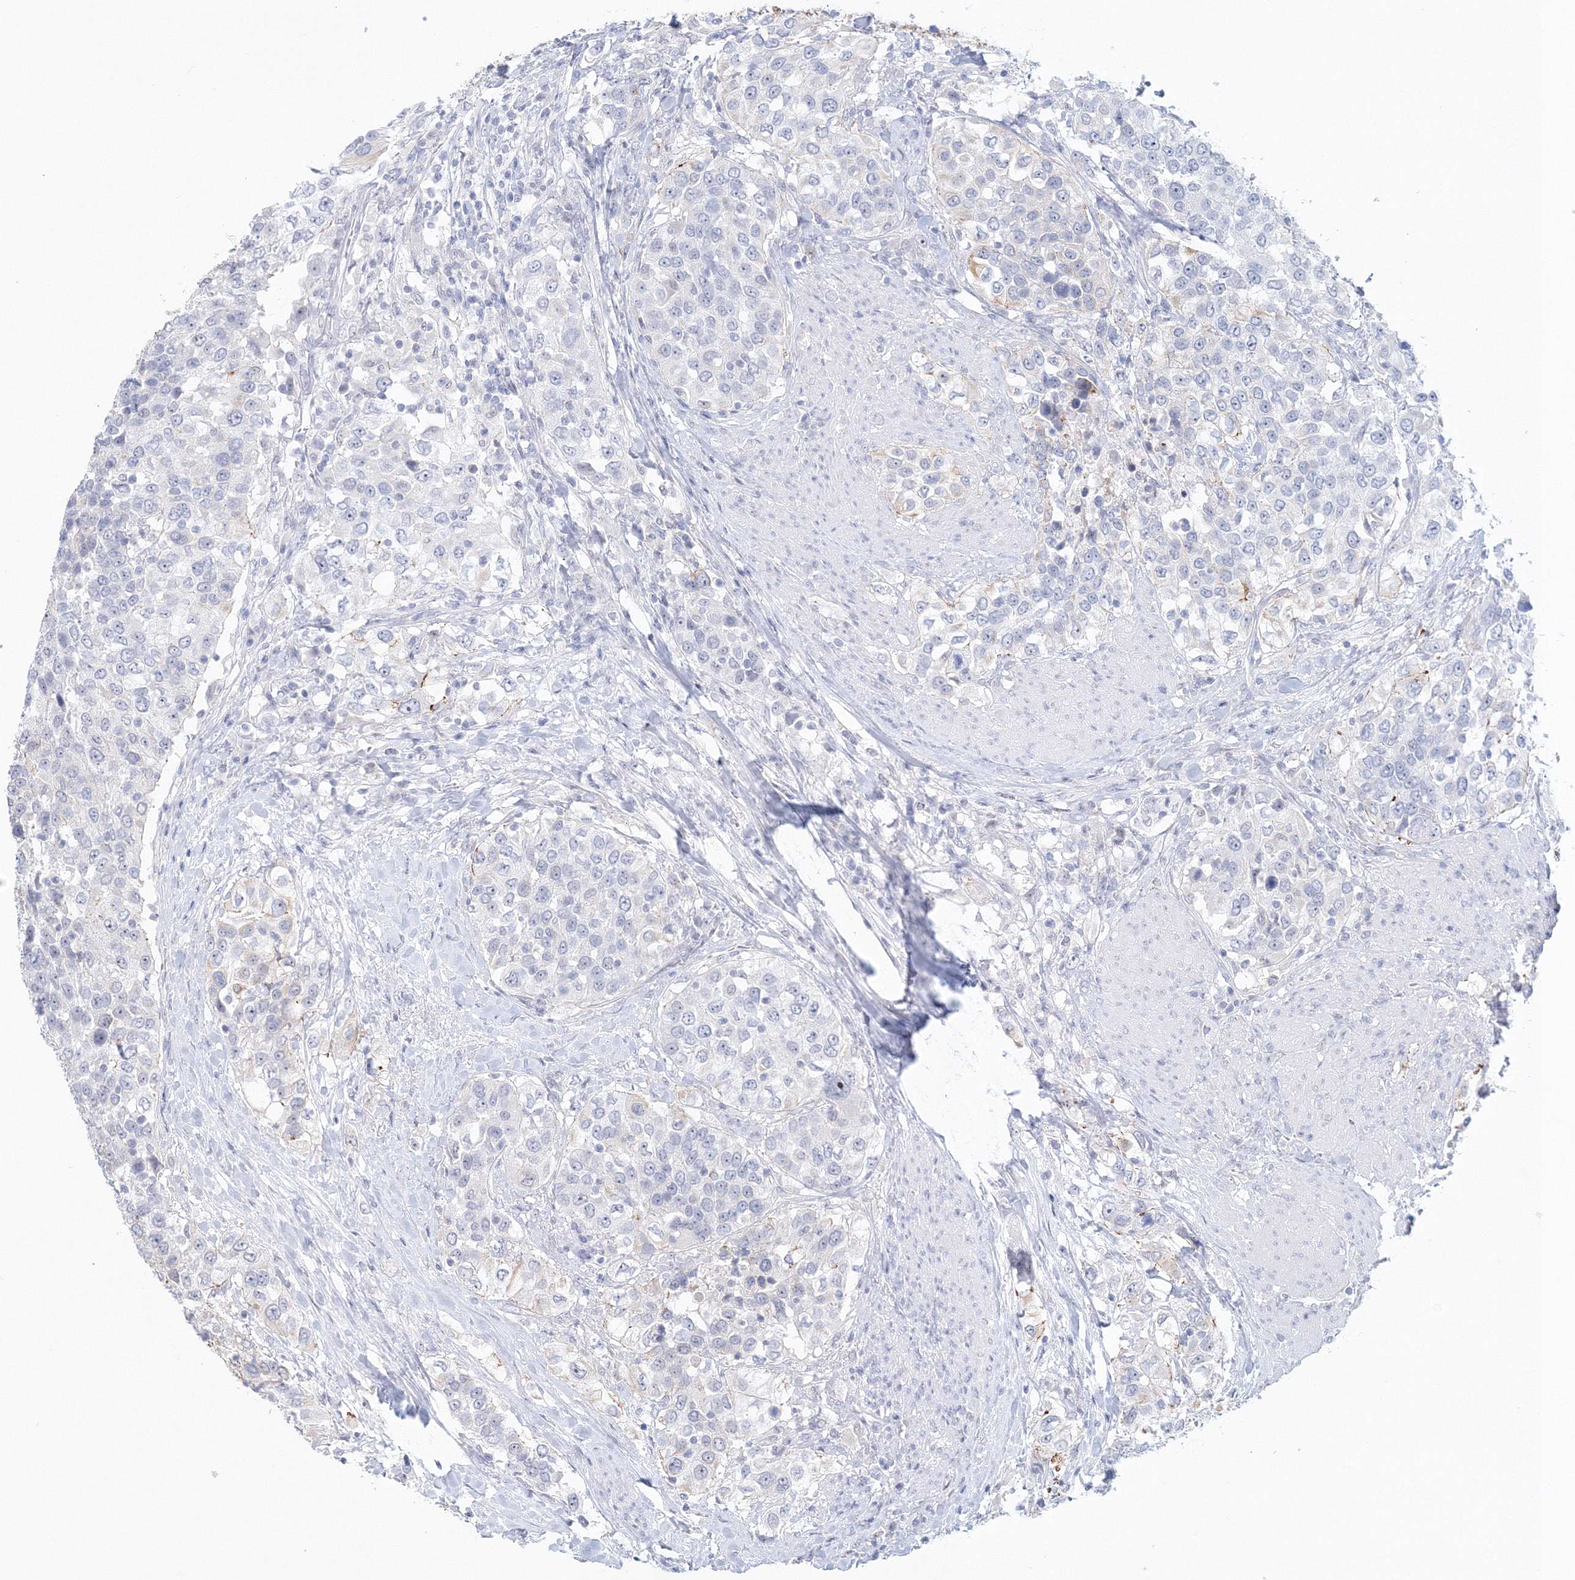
{"staining": {"intensity": "negative", "quantity": "none", "location": "none"}, "tissue": "urothelial cancer", "cell_type": "Tumor cells", "image_type": "cancer", "snomed": [{"axis": "morphology", "description": "Urothelial carcinoma, High grade"}, {"axis": "topography", "description": "Urinary bladder"}], "caption": "Immunohistochemical staining of human urothelial cancer displays no significant staining in tumor cells. (Brightfield microscopy of DAB IHC at high magnification).", "gene": "VSIG1", "patient": {"sex": "female", "age": 80}}